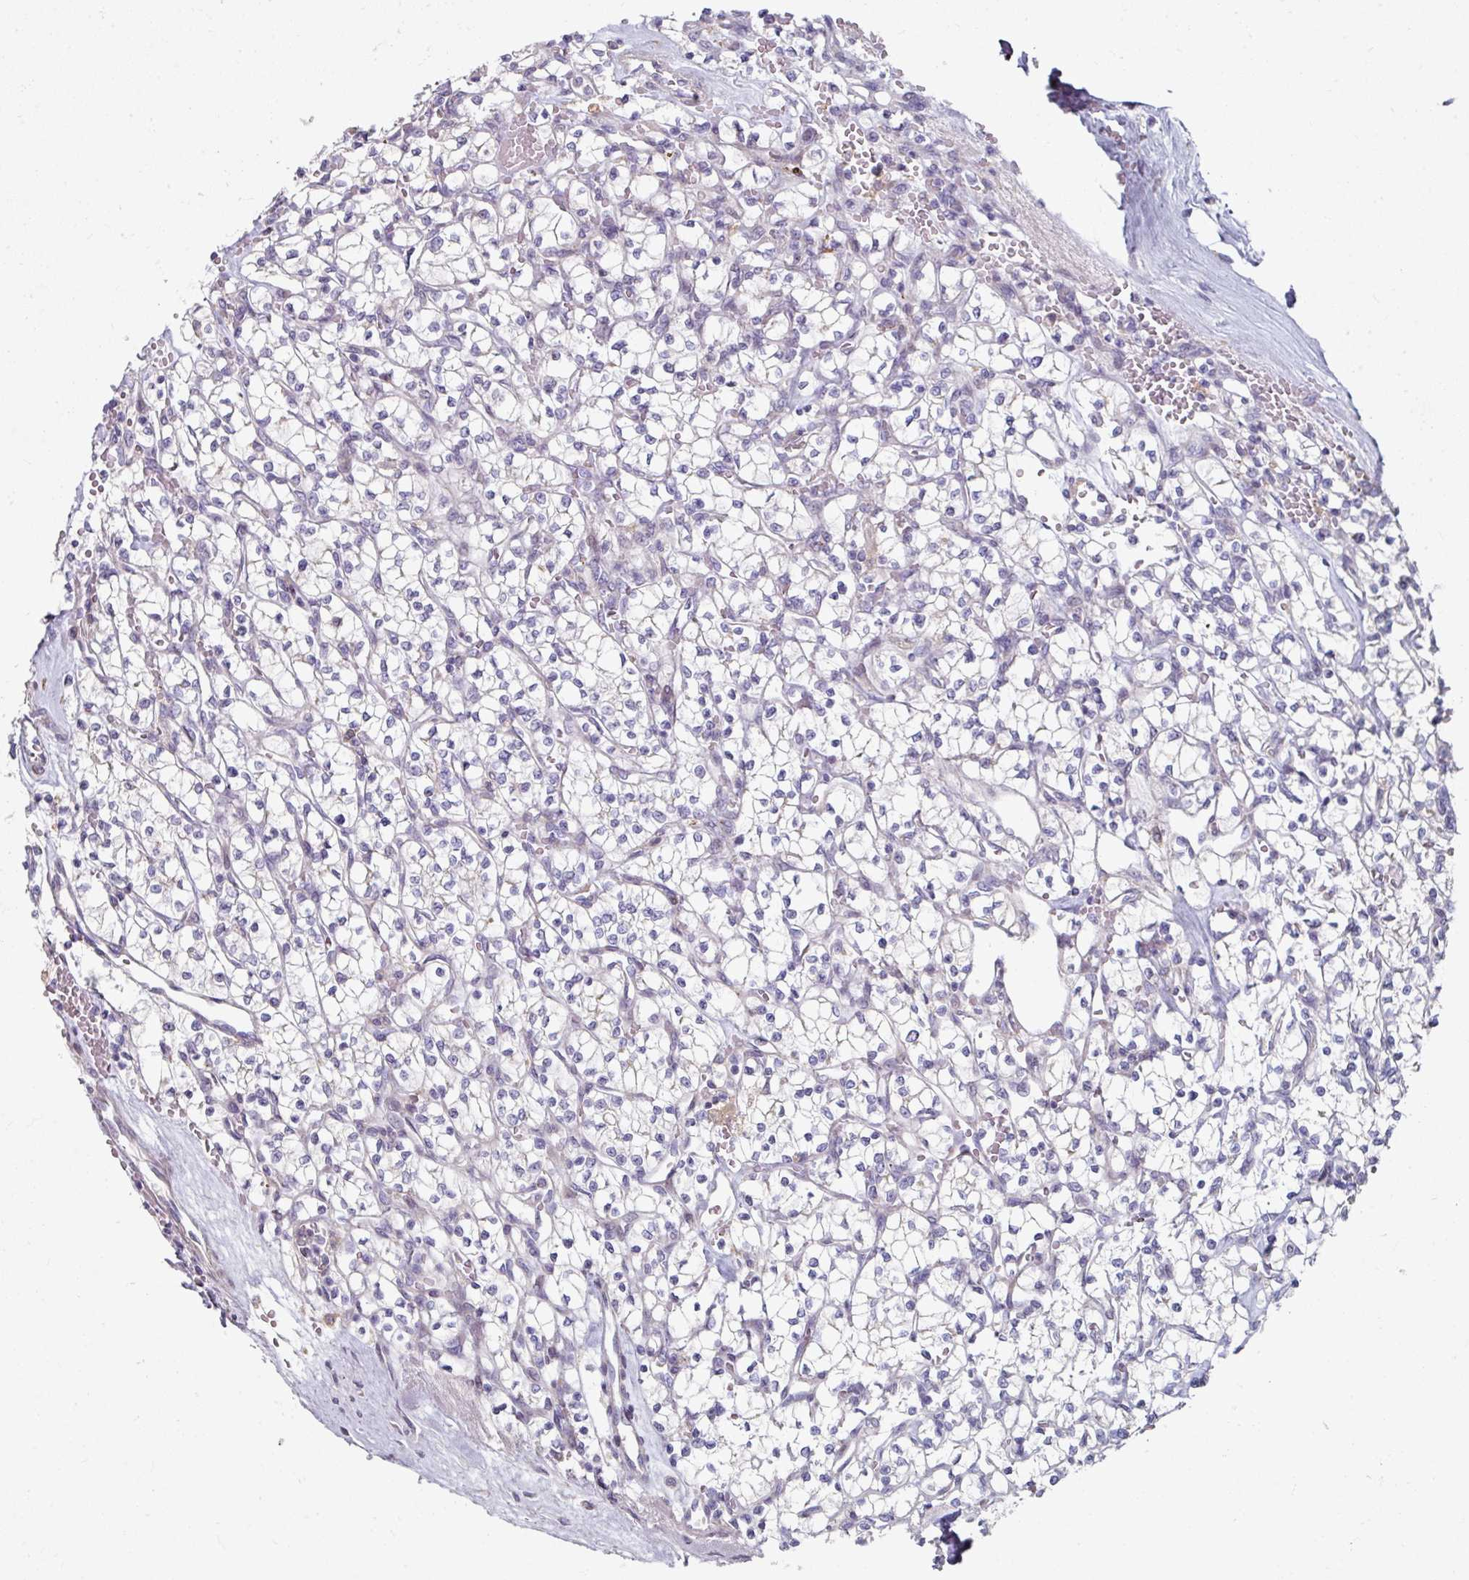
{"staining": {"intensity": "negative", "quantity": "none", "location": "none"}, "tissue": "renal cancer", "cell_type": "Tumor cells", "image_type": "cancer", "snomed": [{"axis": "morphology", "description": "Adenocarcinoma, NOS"}, {"axis": "topography", "description": "Kidney"}], "caption": "A micrograph of human renal cancer is negative for staining in tumor cells. (Stains: DAB immunohistochemistry (IHC) with hematoxylin counter stain, Microscopy: brightfield microscopy at high magnification).", "gene": "WSB2", "patient": {"sex": "female", "age": 64}}